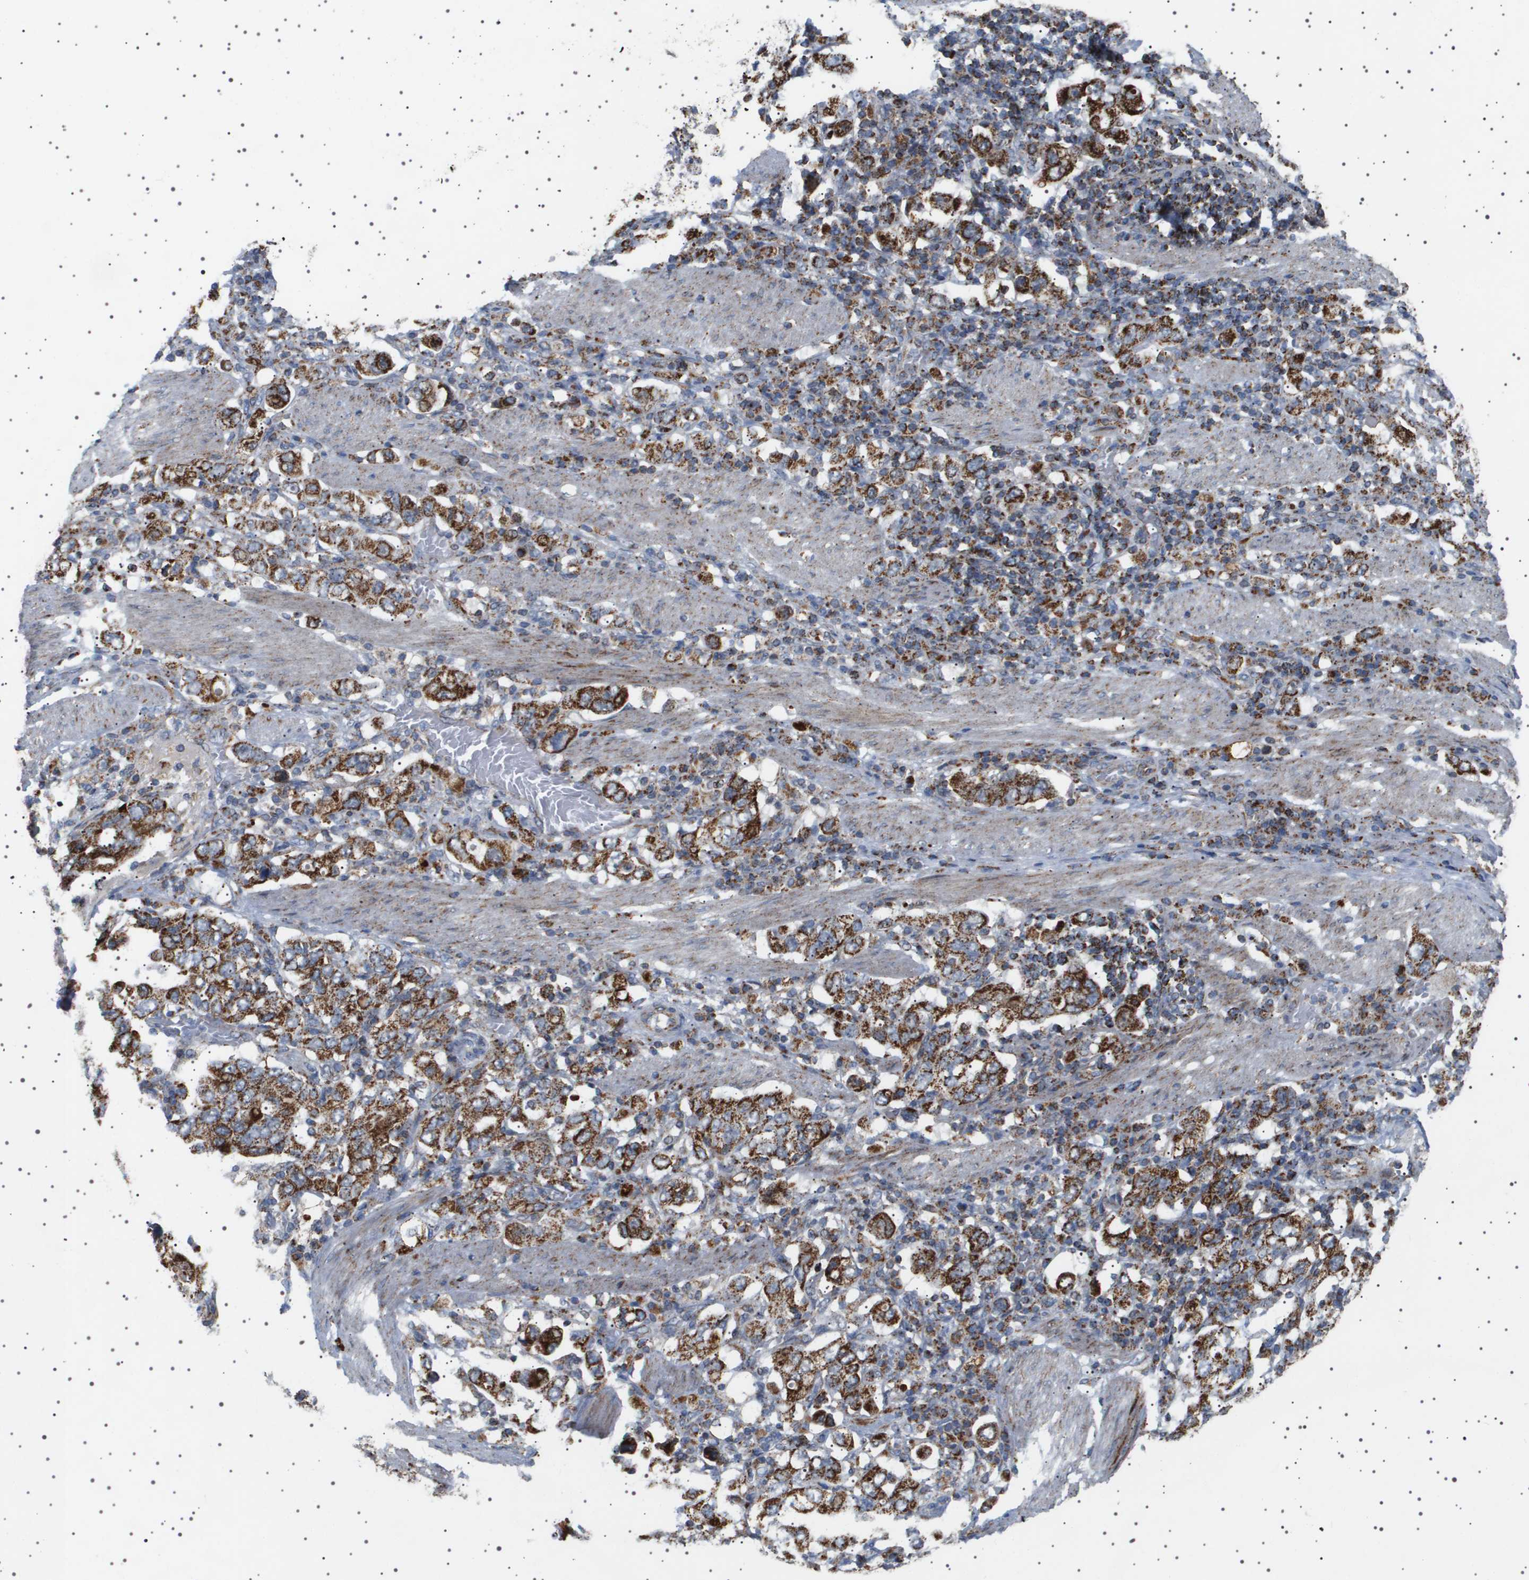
{"staining": {"intensity": "strong", "quantity": ">75%", "location": "cytoplasmic/membranous"}, "tissue": "stomach cancer", "cell_type": "Tumor cells", "image_type": "cancer", "snomed": [{"axis": "morphology", "description": "Adenocarcinoma, NOS"}, {"axis": "topography", "description": "Stomach, upper"}], "caption": "Protein expression analysis of adenocarcinoma (stomach) displays strong cytoplasmic/membranous expression in about >75% of tumor cells.", "gene": "UBXN8", "patient": {"sex": "male", "age": 62}}